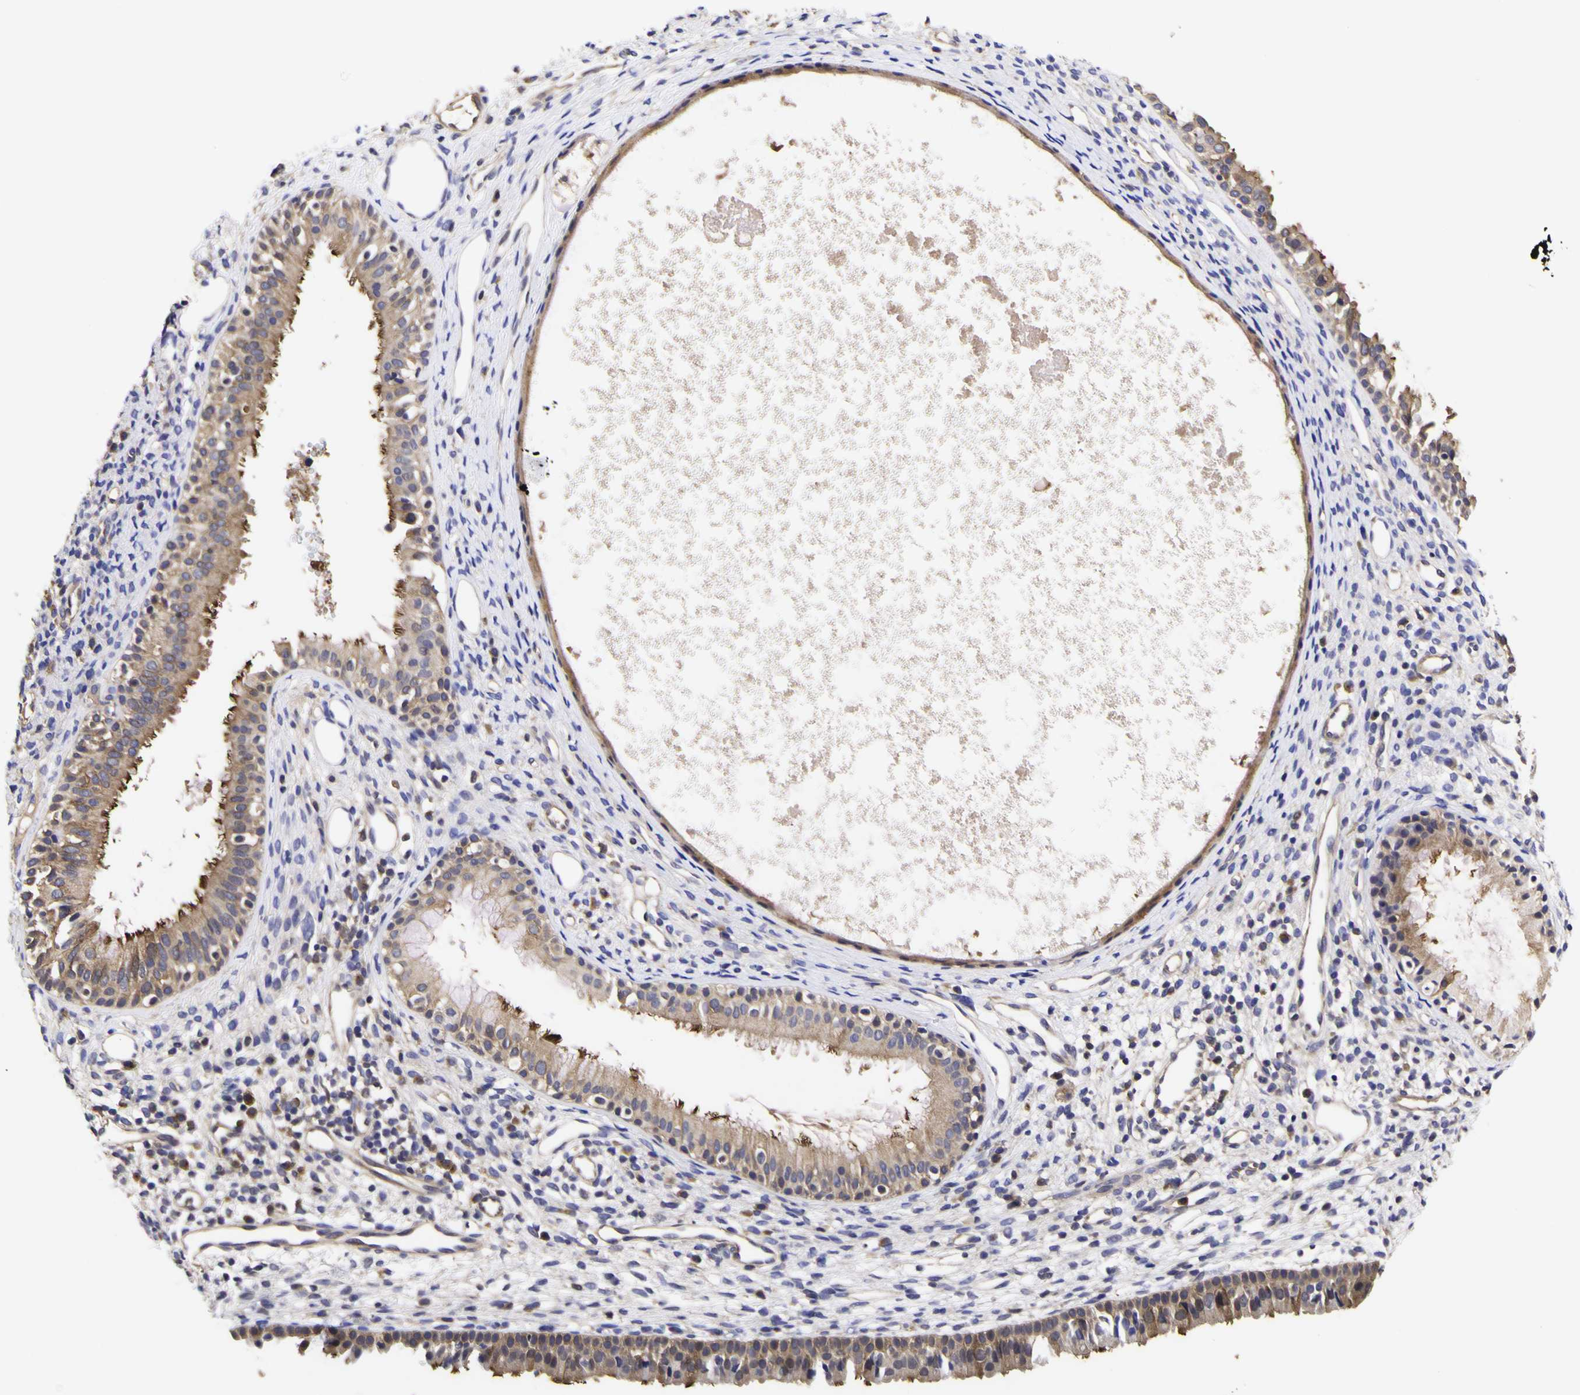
{"staining": {"intensity": "strong", "quantity": "<25%", "location": "cytoplasmic/membranous"}, "tissue": "nasopharynx", "cell_type": "Respiratory epithelial cells", "image_type": "normal", "snomed": [{"axis": "morphology", "description": "Normal tissue, NOS"}, {"axis": "topography", "description": "Nasopharynx"}], "caption": "A medium amount of strong cytoplasmic/membranous positivity is appreciated in about <25% of respiratory epithelial cells in normal nasopharynx.", "gene": "MAPK14", "patient": {"sex": "male", "age": 22}}